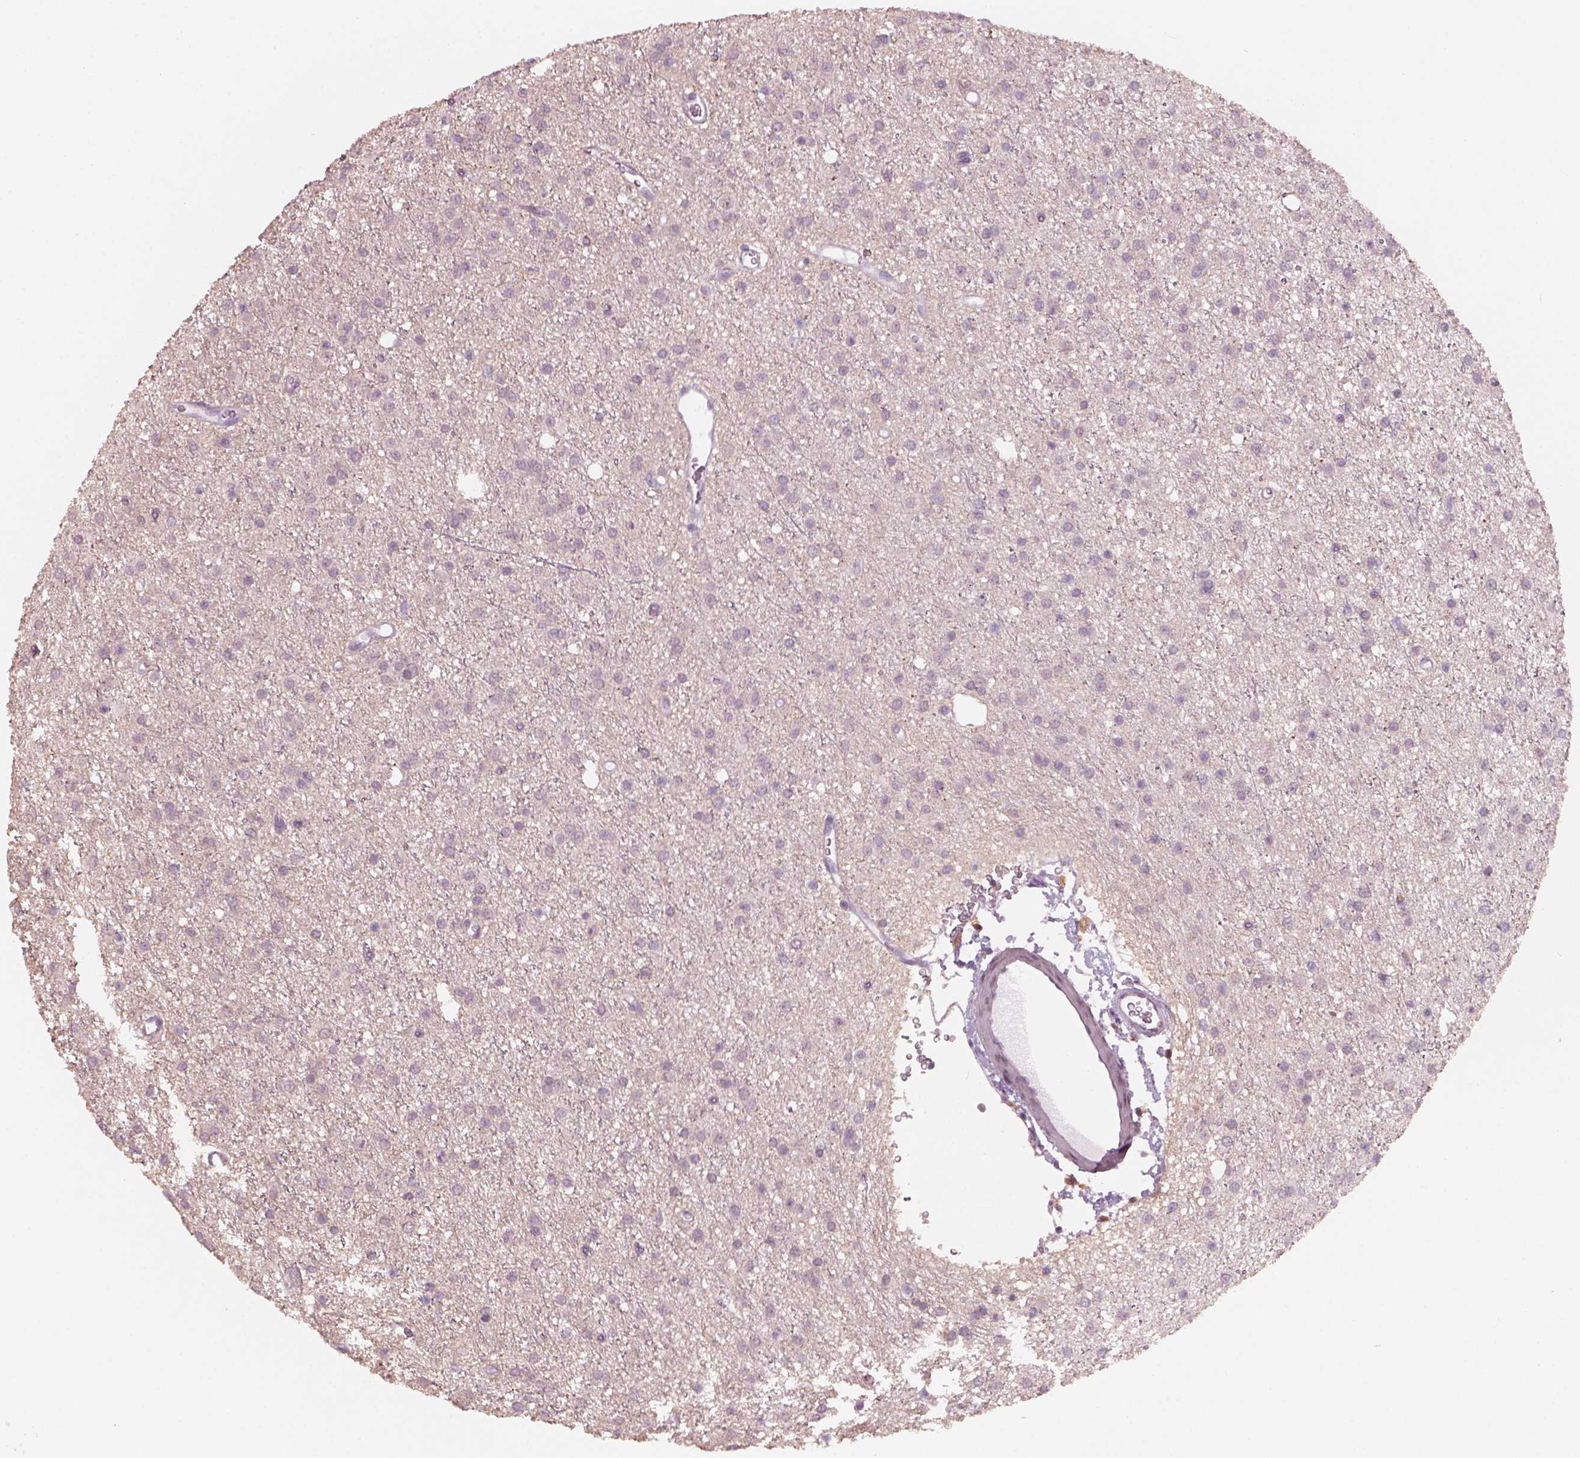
{"staining": {"intensity": "negative", "quantity": "none", "location": "none"}, "tissue": "glioma", "cell_type": "Tumor cells", "image_type": "cancer", "snomed": [{"axis": "morphology", "description": "Glioma, malignant, Low grade"}, {"axis": "topography", "description": "Brain"}], "caption": "Protein analysis of malignant glioma (low-grade) reveals no significant expression in tumor cells.", "gene": "NAT8", "patient": {"sex": "male", "age": 27}}